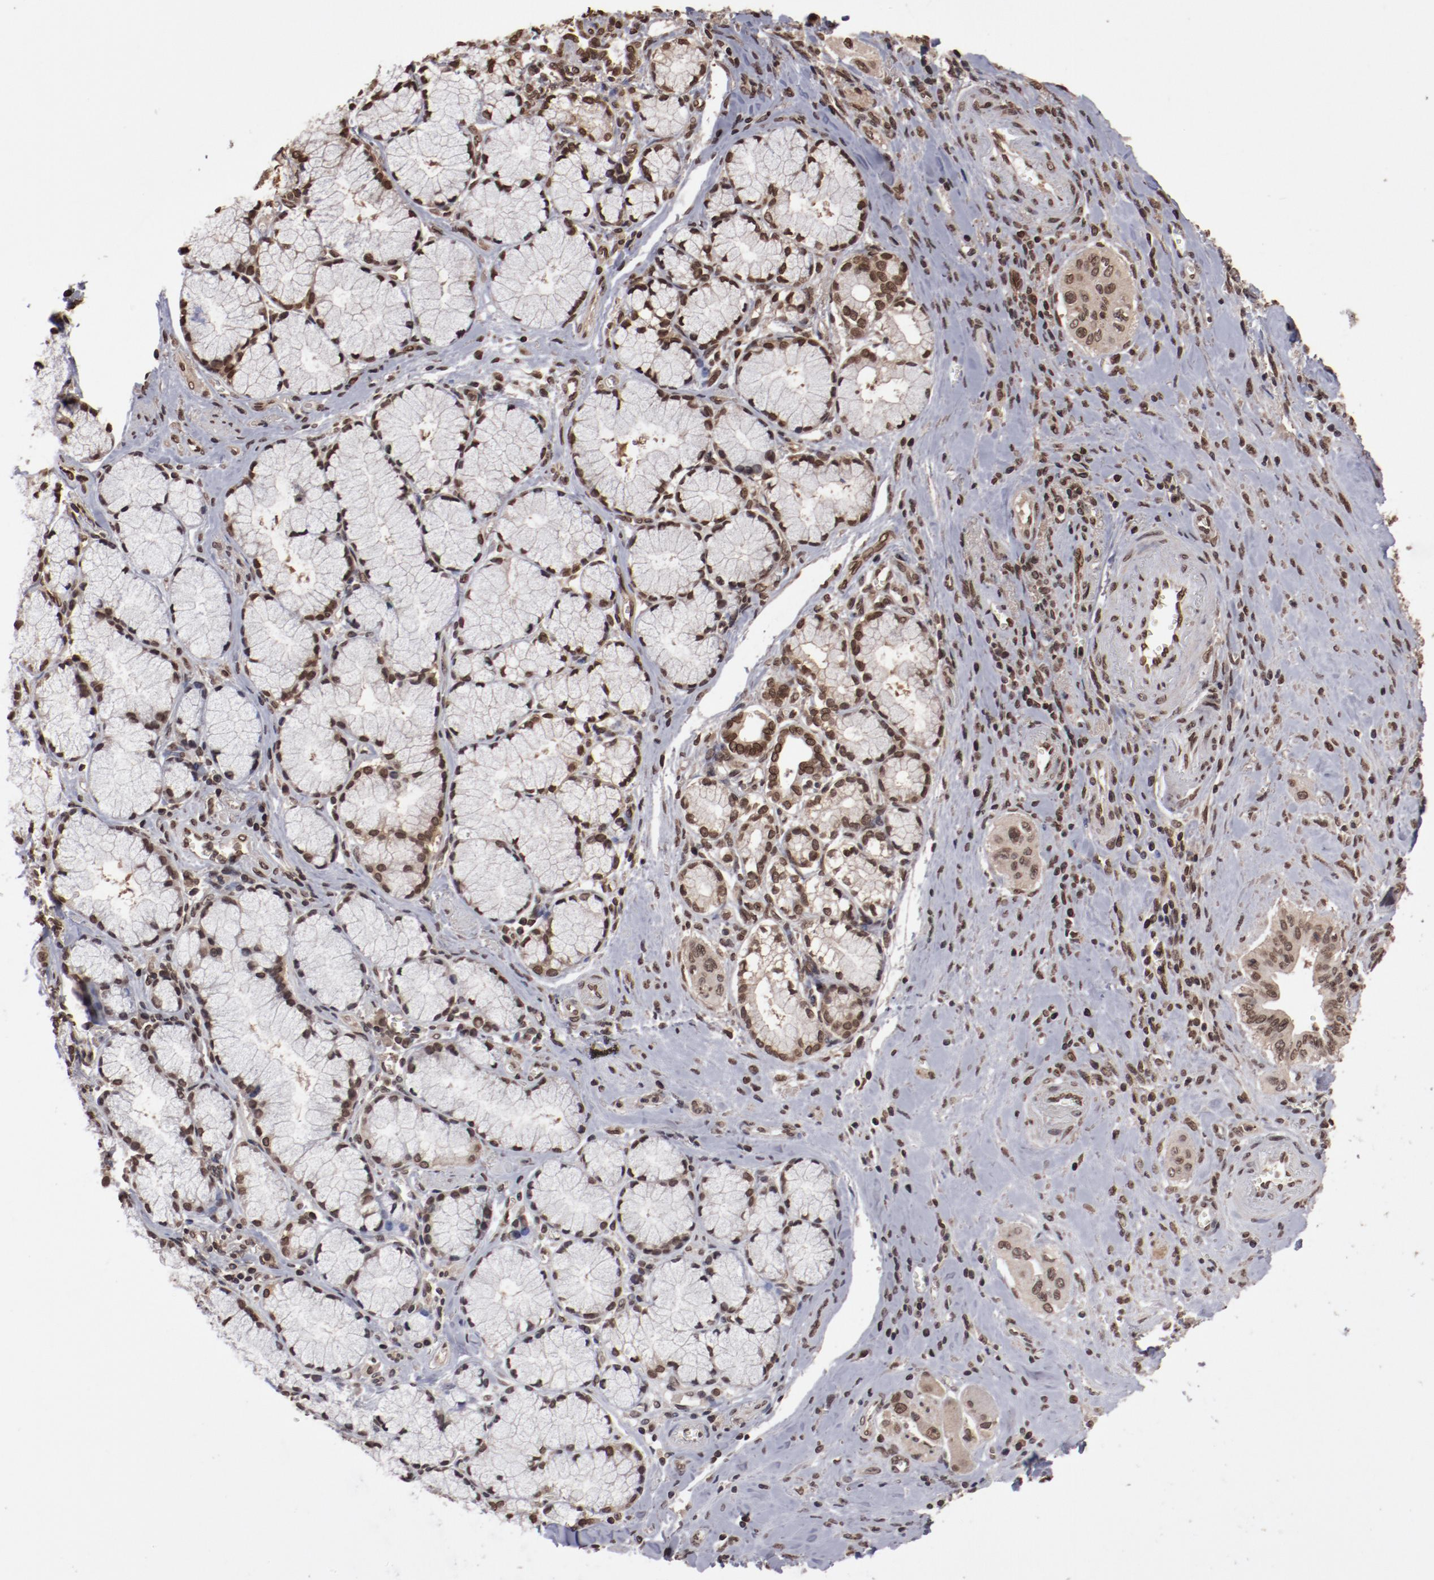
{"staining": {"intensity": "weak", "quantity": ">75%", "location": "nuclear"}, "tissue": "pancreatic cancer", "cell_type": "Tumor cells", "image_type": "cancer", "snomed": [{"axis": "morphology", "description": "Adenocarcinoma, NOS"}, {"axis": "topography", "description": "Pancreas"}], "caption": "The histopathology image displays staining of pancreatic cancer, revealing weak nuclear protein staining (brown color) within tumor cells. The protein of interest is stained brown, and the nuclei are stained in blue (DAB IHC with brightfield microscopy, high magnification).", "gene": "AKT1", "patient": {"sex": "male", "age": 77}}